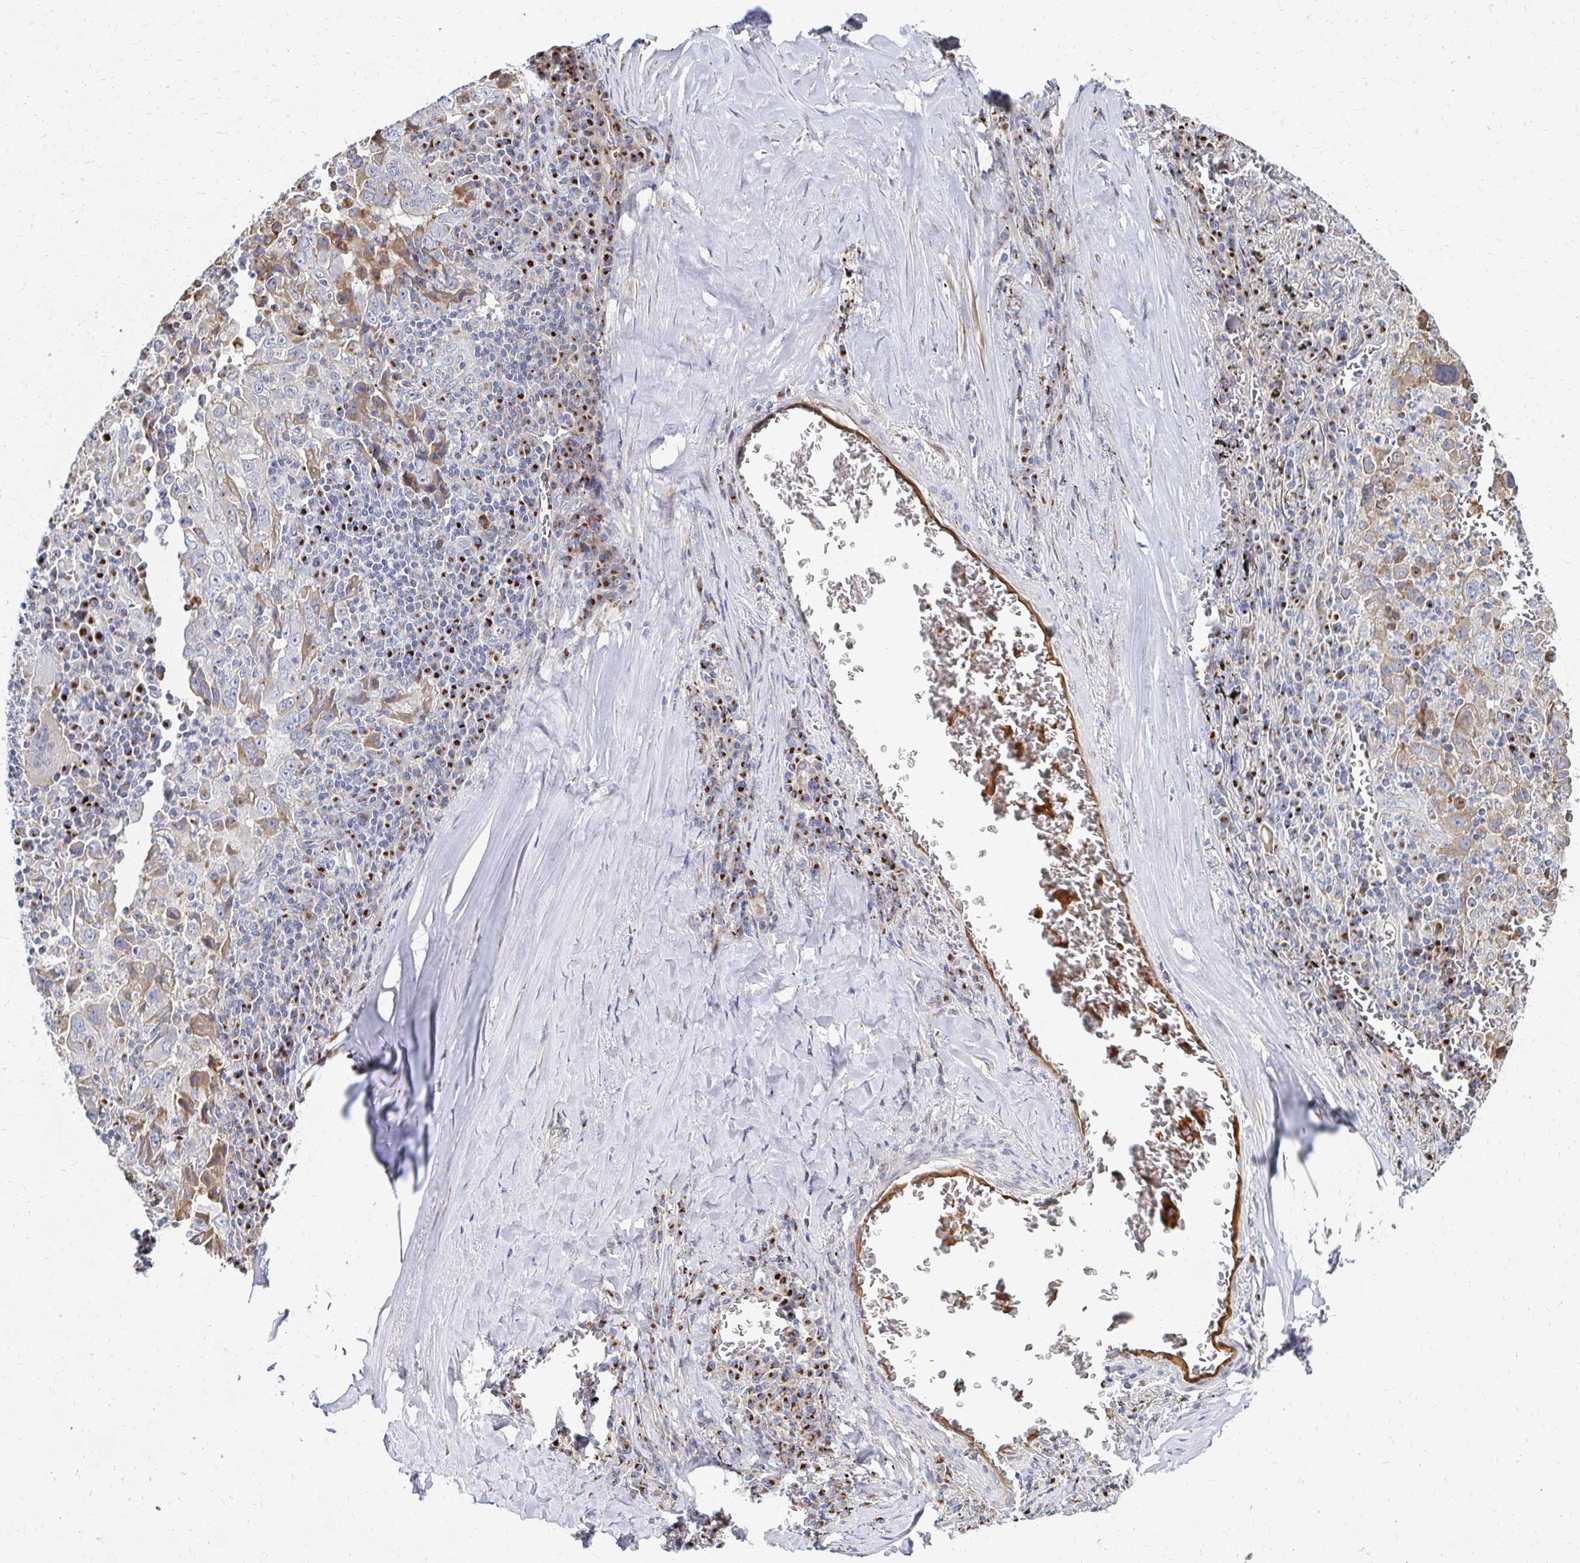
{"staining": {"intensity": "moderate", "quantity": "<25%", "location": "cytoplasmic/membranous"}, "tissue": "lung cancer", "cell_type": "Tumor cells", "image_type": "cancer", "snomed": [{"axis": "morphology", "description": "Adenocarcinoma, NOS"}, {"axis": "topography", "description": "Lung"}], "caption": "An image of lung adenocarcinoma stained for a protein displays moderate cytoplasmic/membranous brown staining in tumor cells. (IHC, brightfield microscopy, high magnification).", "gene": "MAN1A1", "patient": {"sex": "male", "age": 67}}